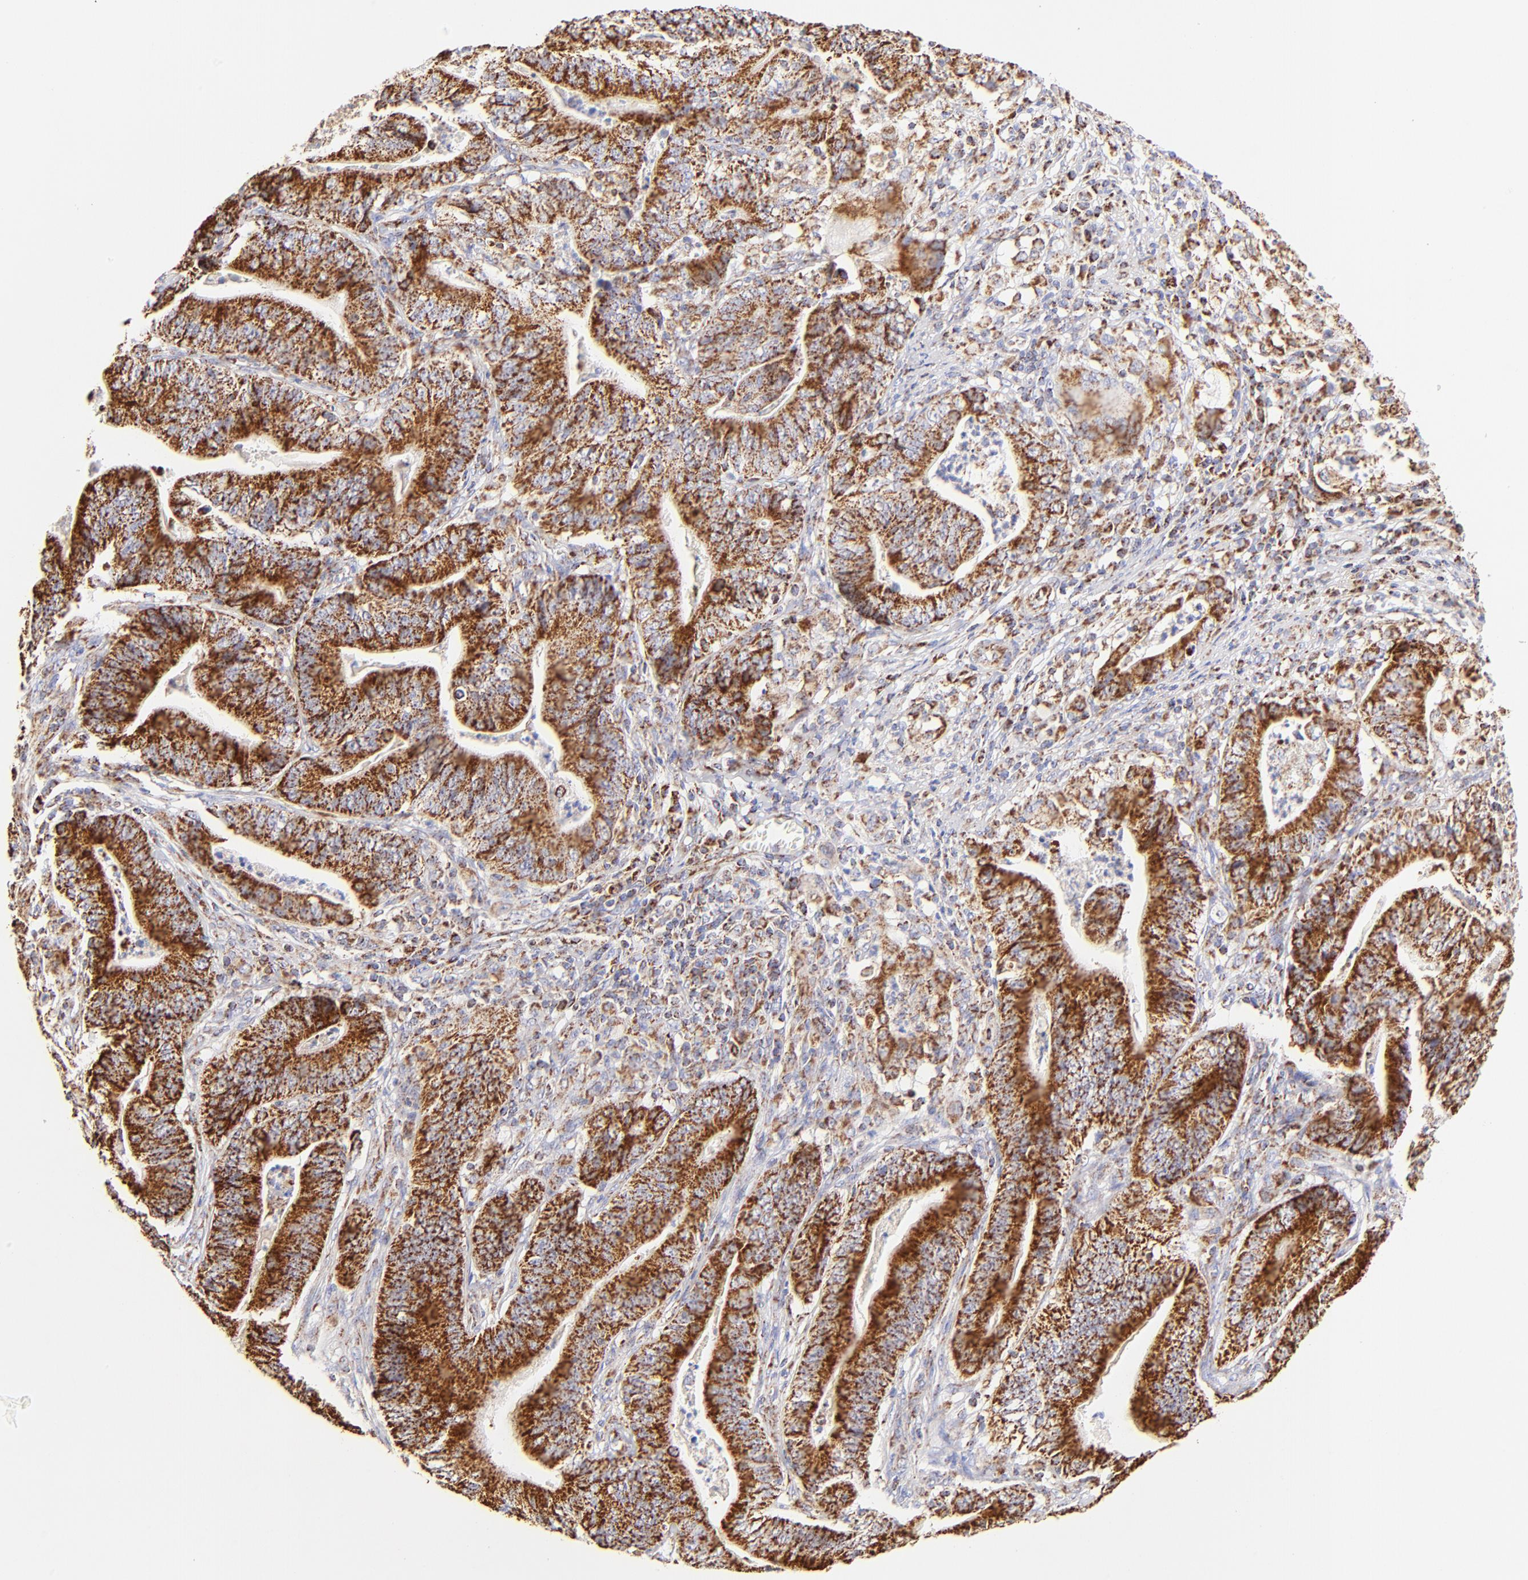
{"staining": {"intensity": "strong", "quantity": ">75%", "location": "cytoplasmic/membranous"}, "tissue": "stomach cancer", "cell_type": "Tumor cells", "image_type": "cancer", "snomed": [{"axis": "morphology", "description": "Adenocarcinoma, NOS"}, {"axis": "topography", "description": "Stomach, lower"}], "caption": "Immunohistochemical staining of stomach adenocarcinoma displays high levels of strong cytoplasmic/membranous protein staining in about >75% of tumor cells. (DAB = brown stain, brightfield microscopy at high magnification).", "gene": "ECH1", "patient": {"sex": "female", "age": 86}}